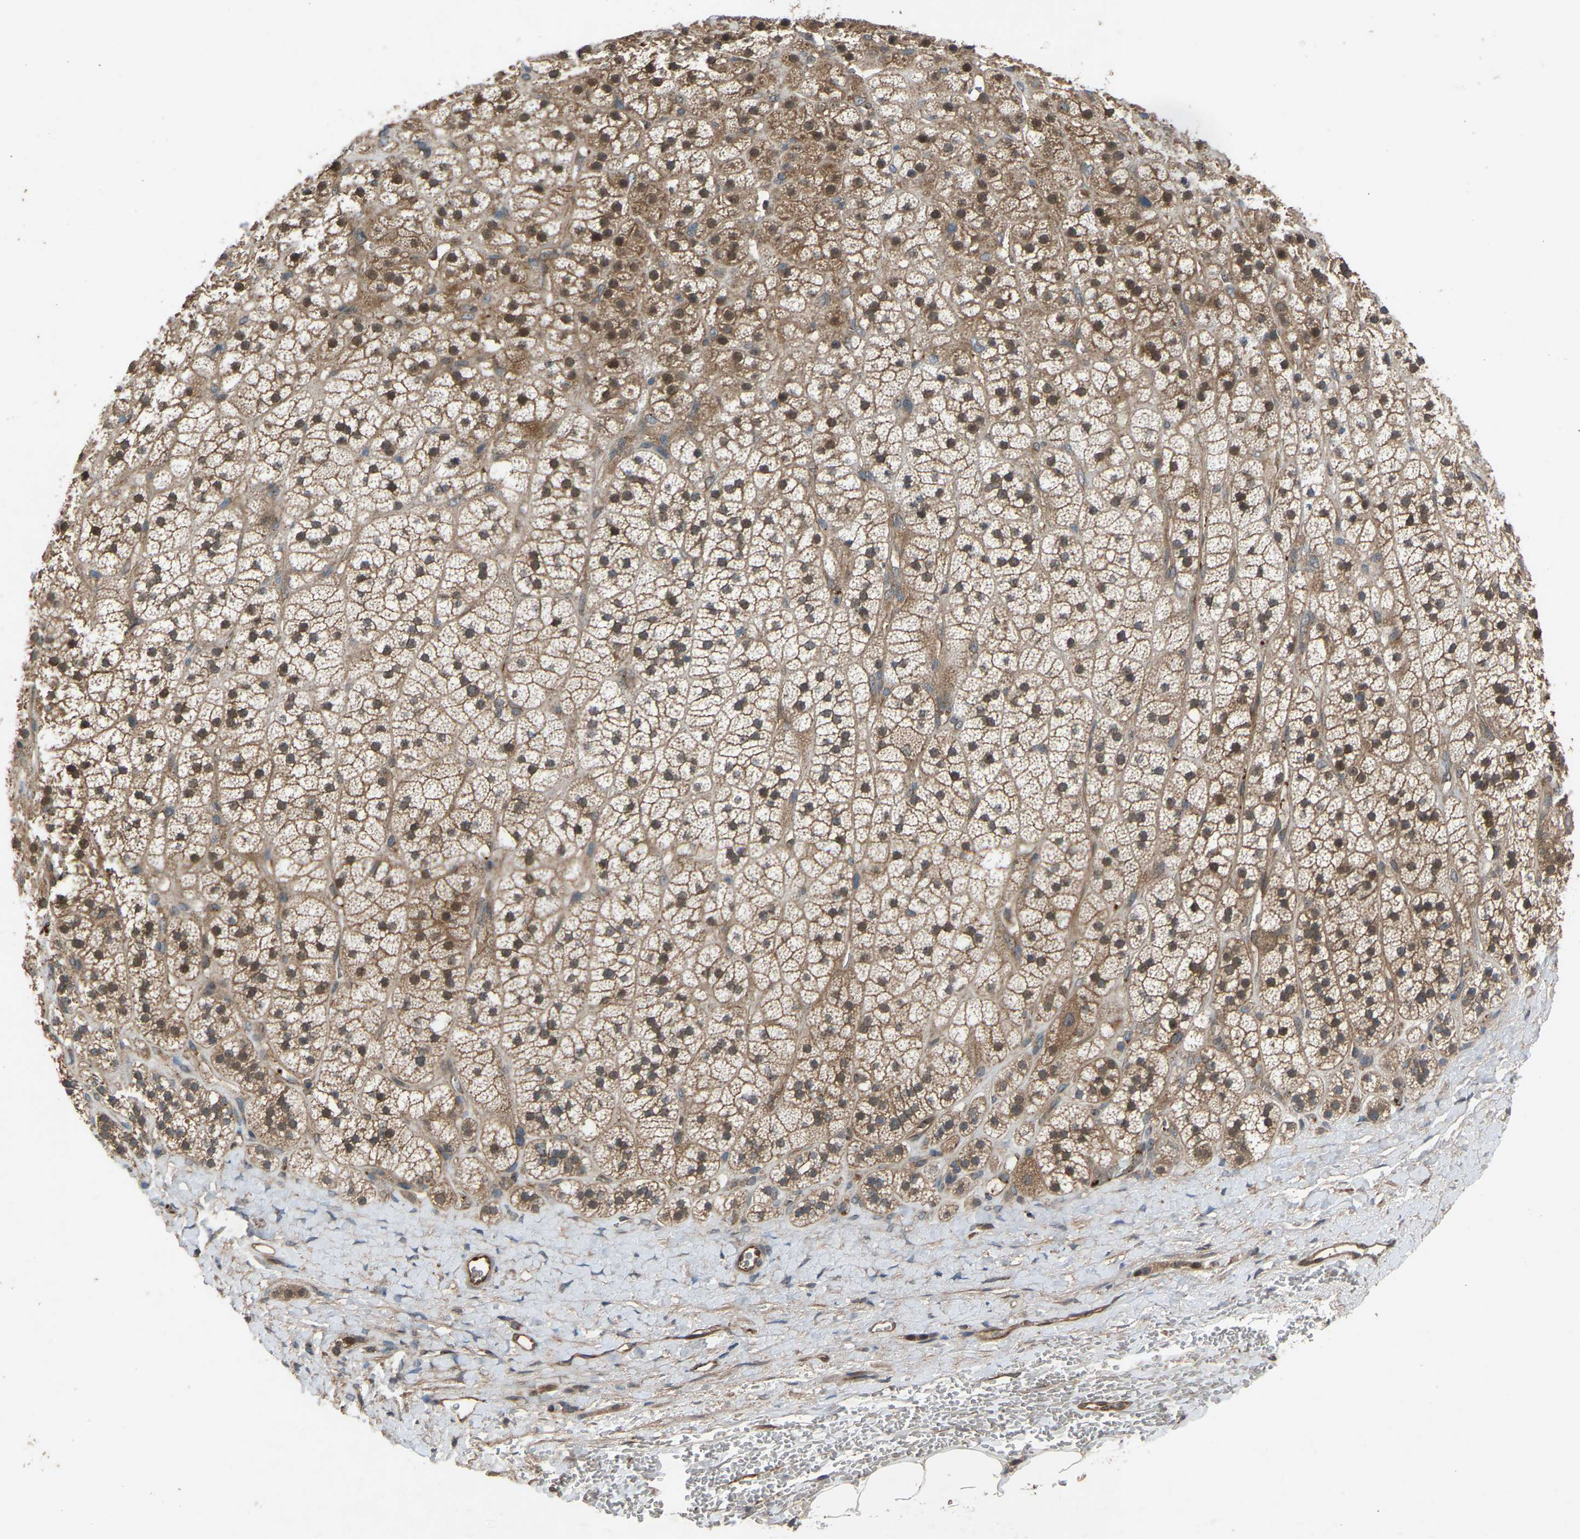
{"staining": {"intensity": "moderate", "quantity": ">75%", "location": "cytoplasmic/membranous"}, "tissue": "adrenal gland", "cell_type": "Glandular cells", "image_type": "normal", "snomed": [{"axis": "morphology", "description": "Normal tissue, NOS"}, {"axis": "topography", "description": "Adrenal gland"}], "caption": "Adrenal gland stained with immunohistochemistry (IHC) displays moderate cytoplasmic/membranous staining in approximately >75% of glandular cells. (DAB IHC with brightfield microscopy, high magnification).", "gene": "GAS2L1", "patient": {"sex": "male", "age": 56}}